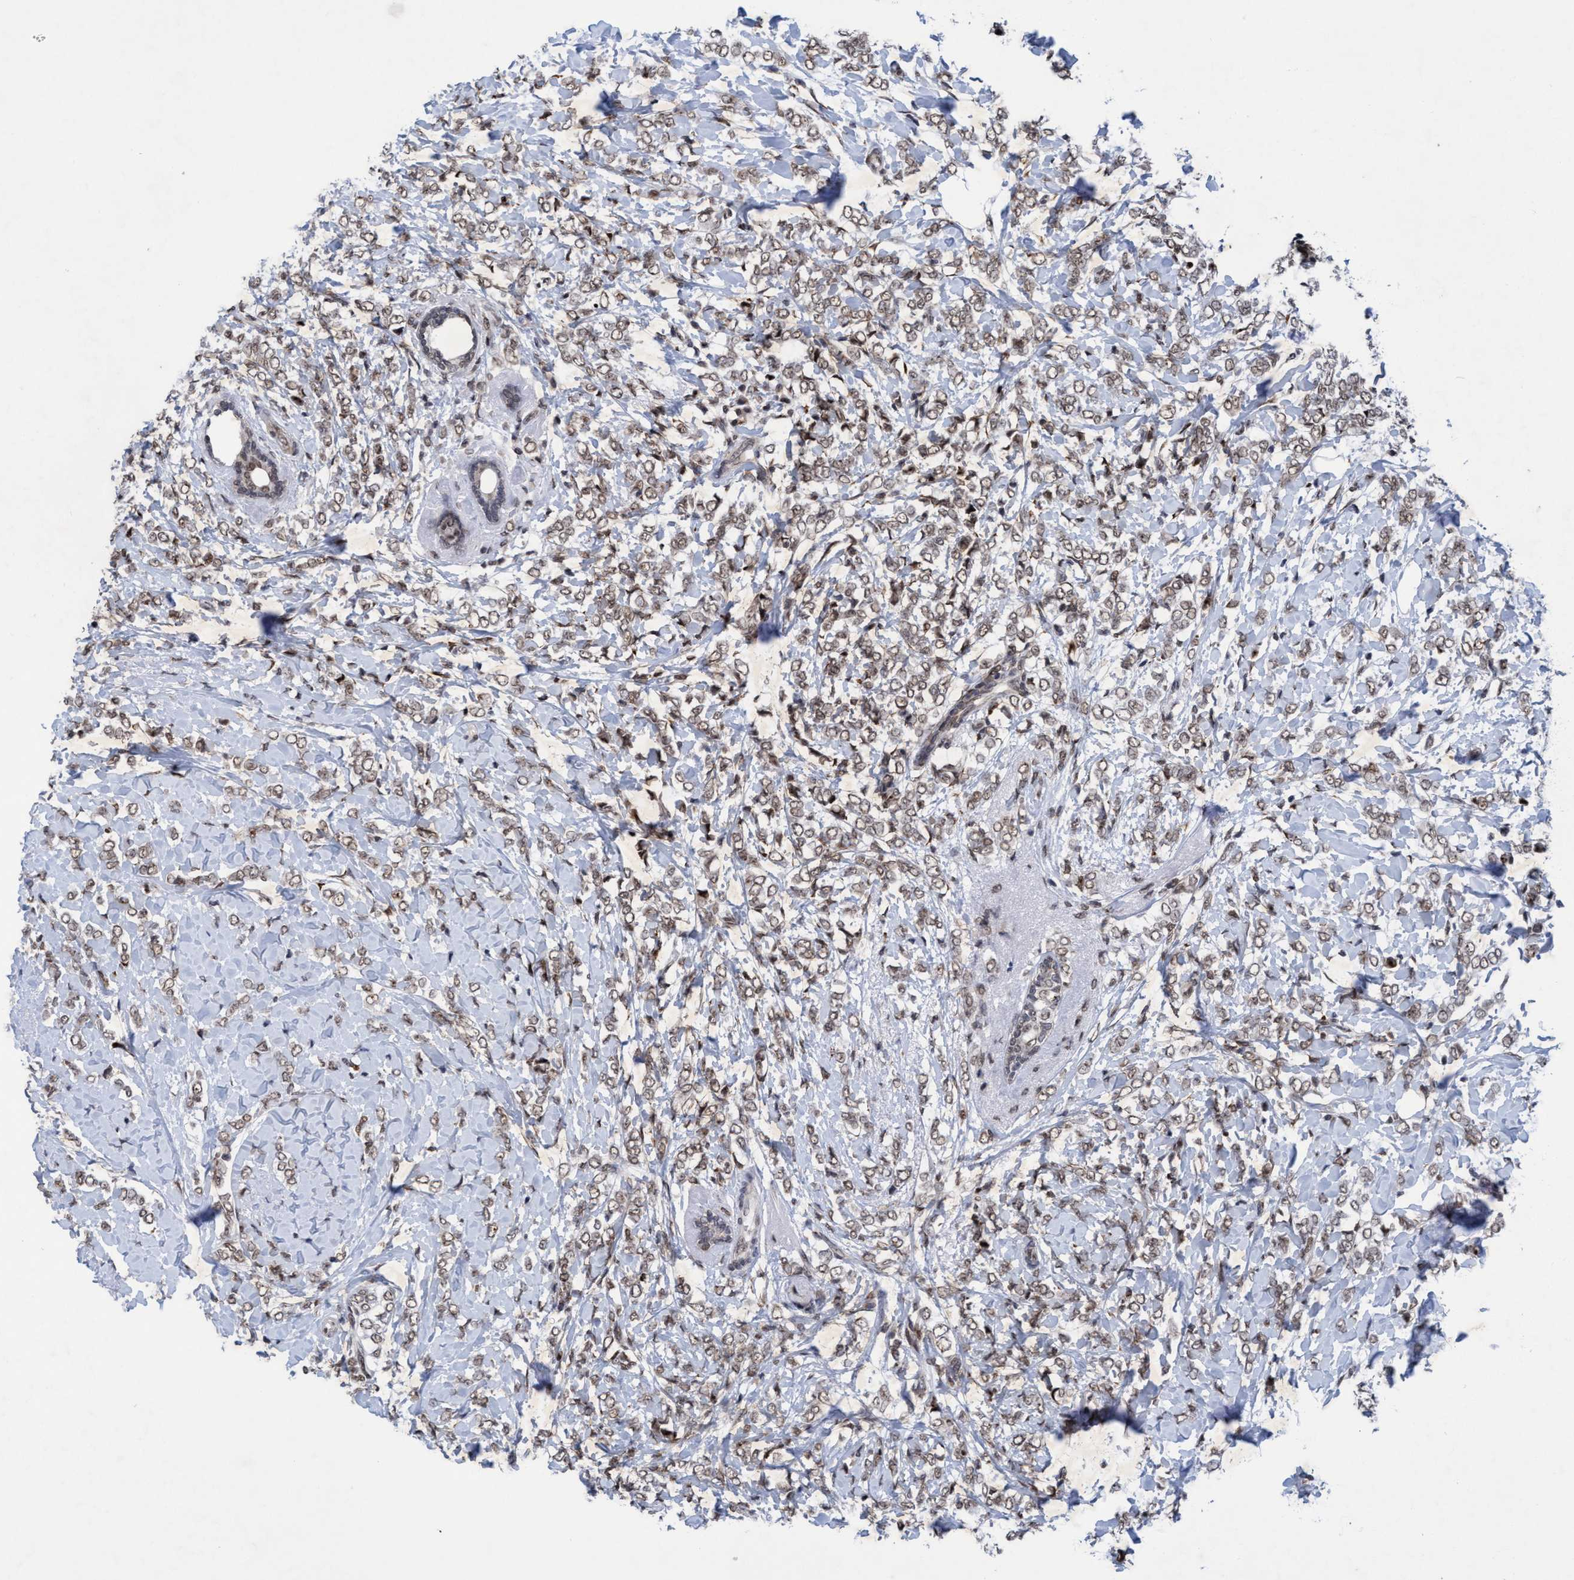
{"staining": {"intensity": "weak", "quantity": ">75%", "location": "nuclear"}, "tissue": "breast cancer", "cell_type": "Tumor cells", "image_type": "cancer", "snomed": [{"axis": "morphology", "description": "Normal tissue, NOS"}, {"axis": "morphology", "description": "Lobular carcinoma"}, {"axis": "topography", "description": "Breast"}], "caption": "Protein staining of breast cancer tissue displays weak nuclear staining in approximately >75% of tumor cells. (DAB IHC with brightfield microscopy, high magnification).", "gene": "GLT6D1", "patient": {"sex": "female", "age": 47}}